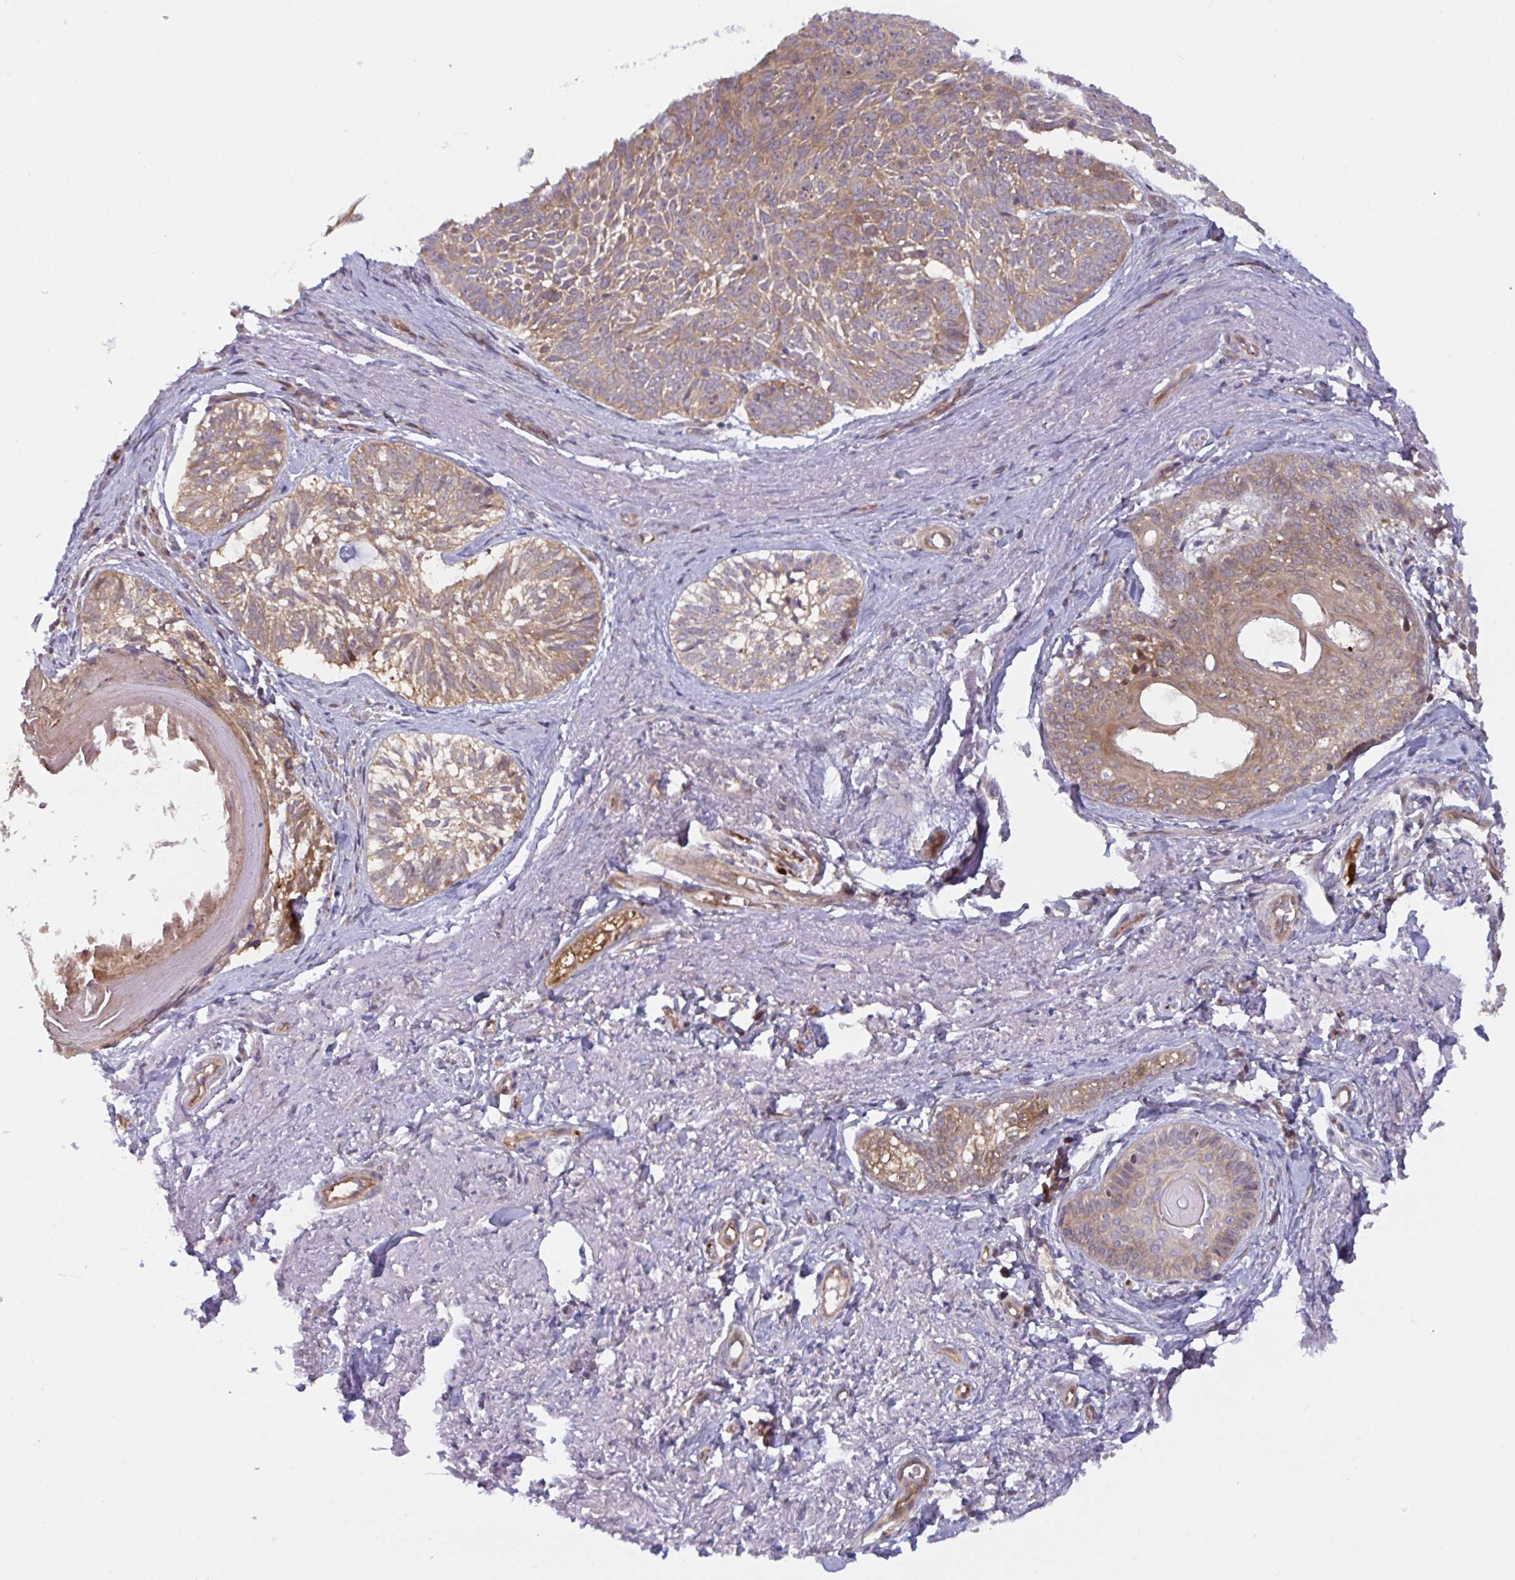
{"staining": {"intensity": "moderate", "quantity": "25%-75%", "location": "cytoplasmic/membranous"}, "tissue": "skin cancer", "cell_type": "Tumor cells", "image_type": "cancer", "snomed": [{"axis": "morphology", "description": "Basal cell carcinoma"}, {"axis": "topography", "description": "Skin"}, {"axis": "topography", "description": "Skin of face"}, {"axis": "topography", "description": "Skin of nose"}], "caption": "Tumor cells exhibit medium levels of moderate cytoplasmic/membranous staining in approximately 25%-75% of cells in skin cancer (basal cell carcinoma). Ihc stains the protein in brown and the nuclei are stained blue.", "gene": "LMNTD2", "patient": {"sex": "female", "age": 86}}